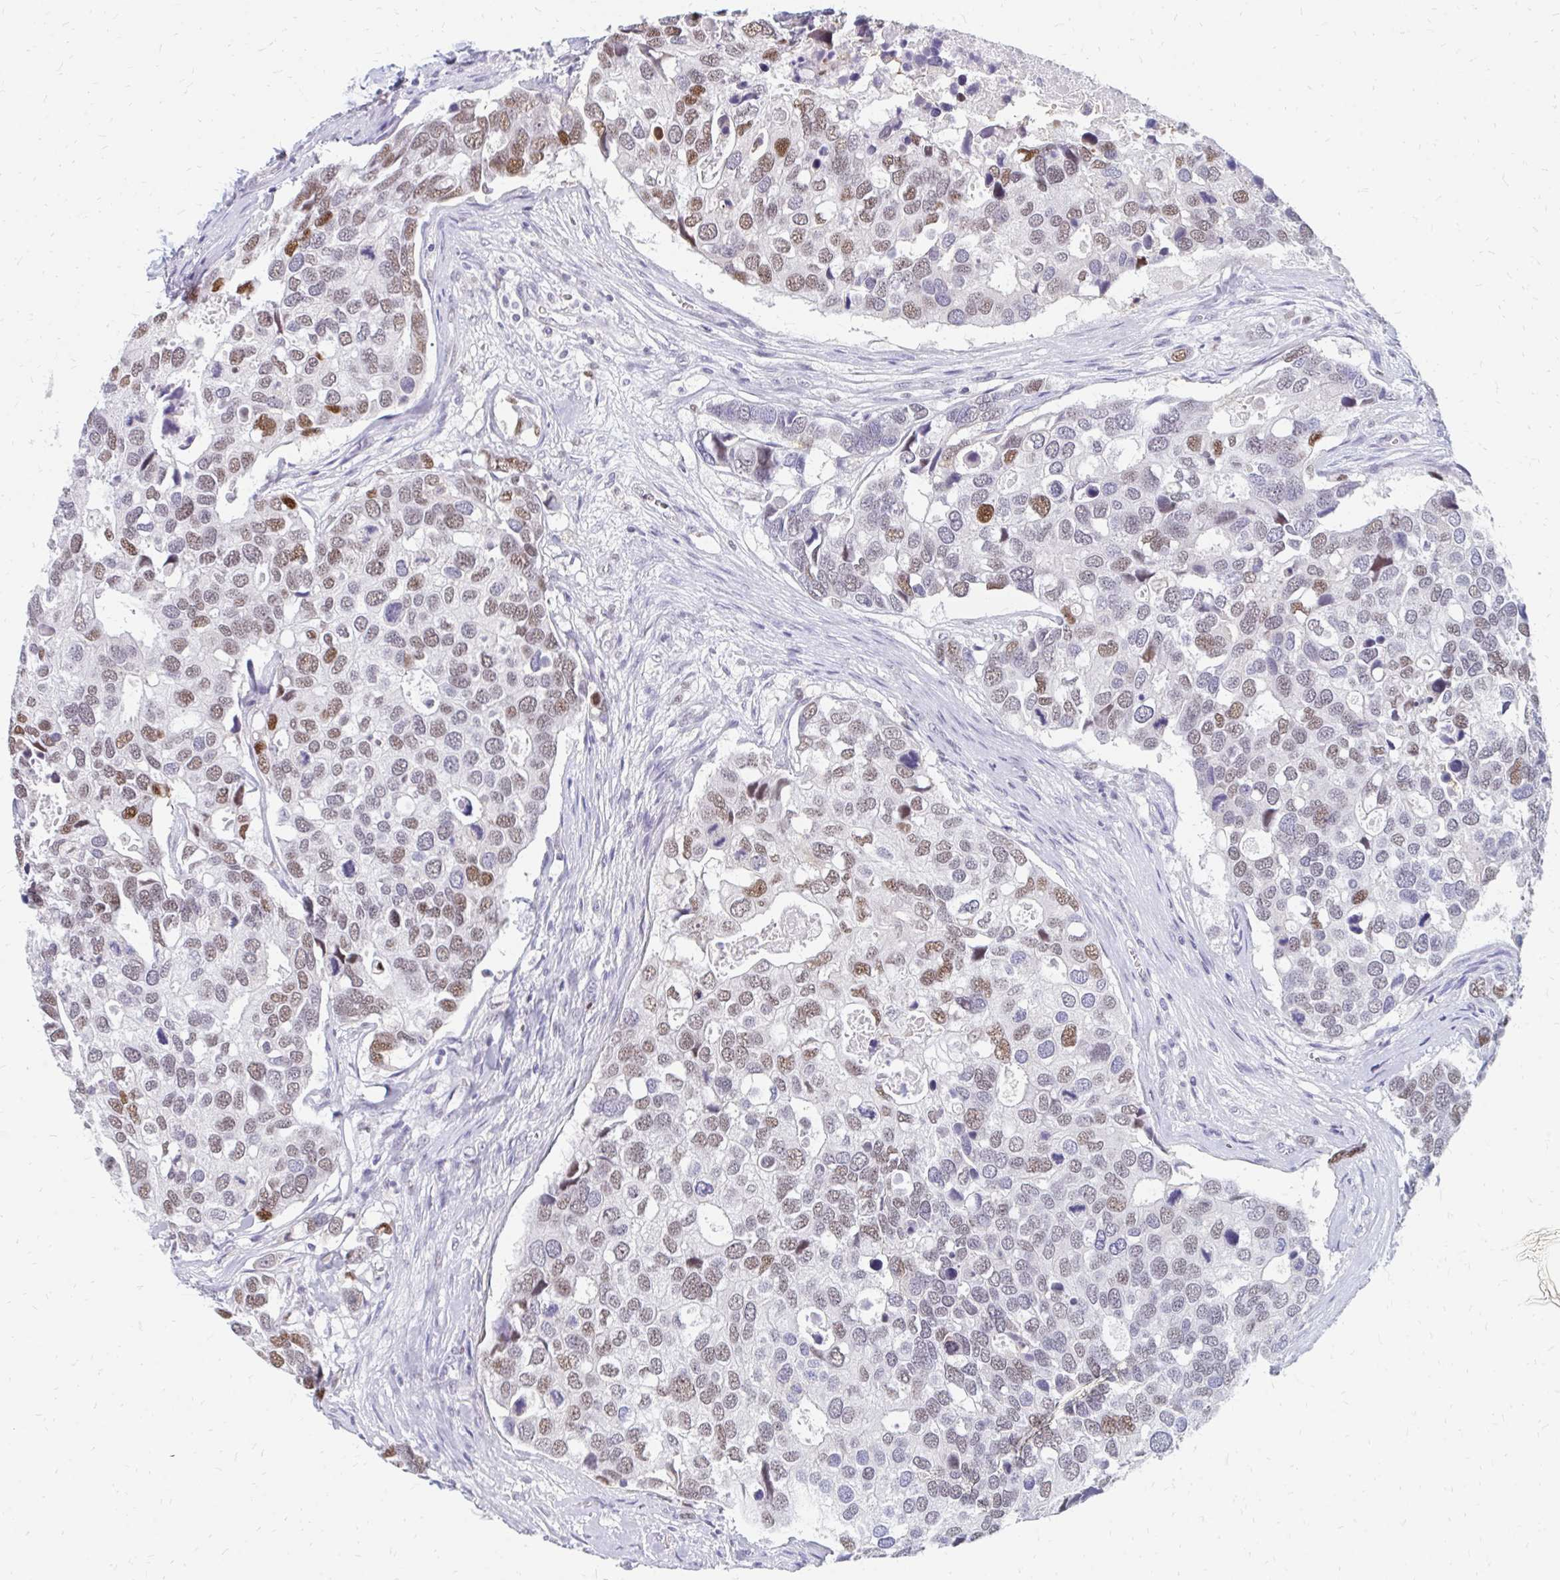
{"staining": {"intensity": "moderate", "quantity": ">75%", "location": "nuclear"}, "tissue": "breast cancer", "cell_type": "Tumor cells", "image_type": "cancer", "snomed": [{"axis": "morphology", "description": "Duct carcinoma"}, {"axis": "topography", "description": "Breast"}], "caption": "Human breast cancer (infiltrating ductal carcinoma) stained with a protein marker shows moderate staining in tumor cells.", "gene": "PLK3", "patient": {"sex": "female", "age": 83}}